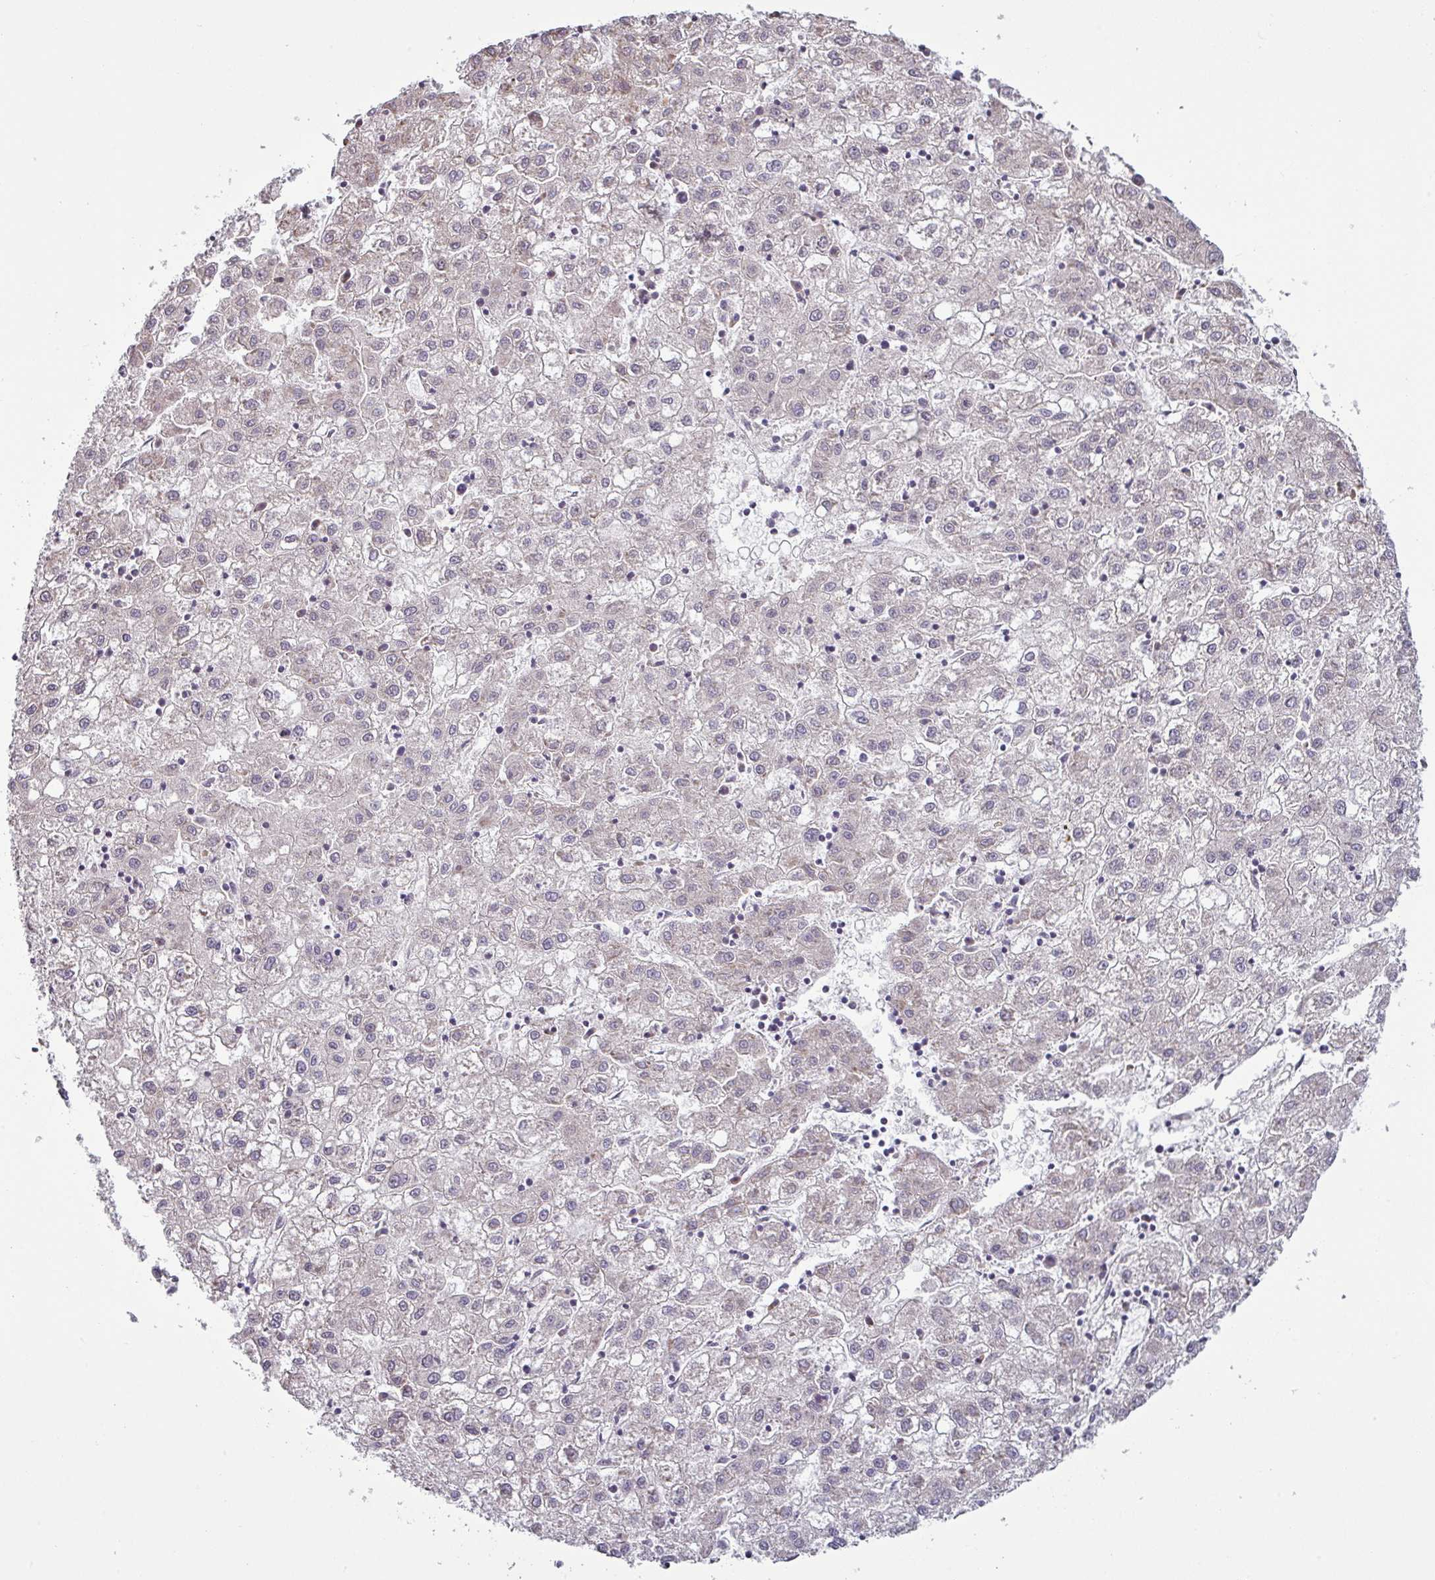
{"staining": {"intensity": "weak", "quantity": "<25%", "location": "cytoplasmic/membranous"}, "tissue": "liver cancer", "cell_type": "Tumor cells", "image_type": "cancer", "snomed": [{"axis": "morphology", "description": "Carcinoma, Hepatocellular, NOS"}, {"axis": "topography", "description": "Liver"}], "caption": "Tumor cells show no significant staining in hepatocellular carcinoma (liver).", "gene": "OR52D1", "patient": {"sex": "male", "age": 72}}